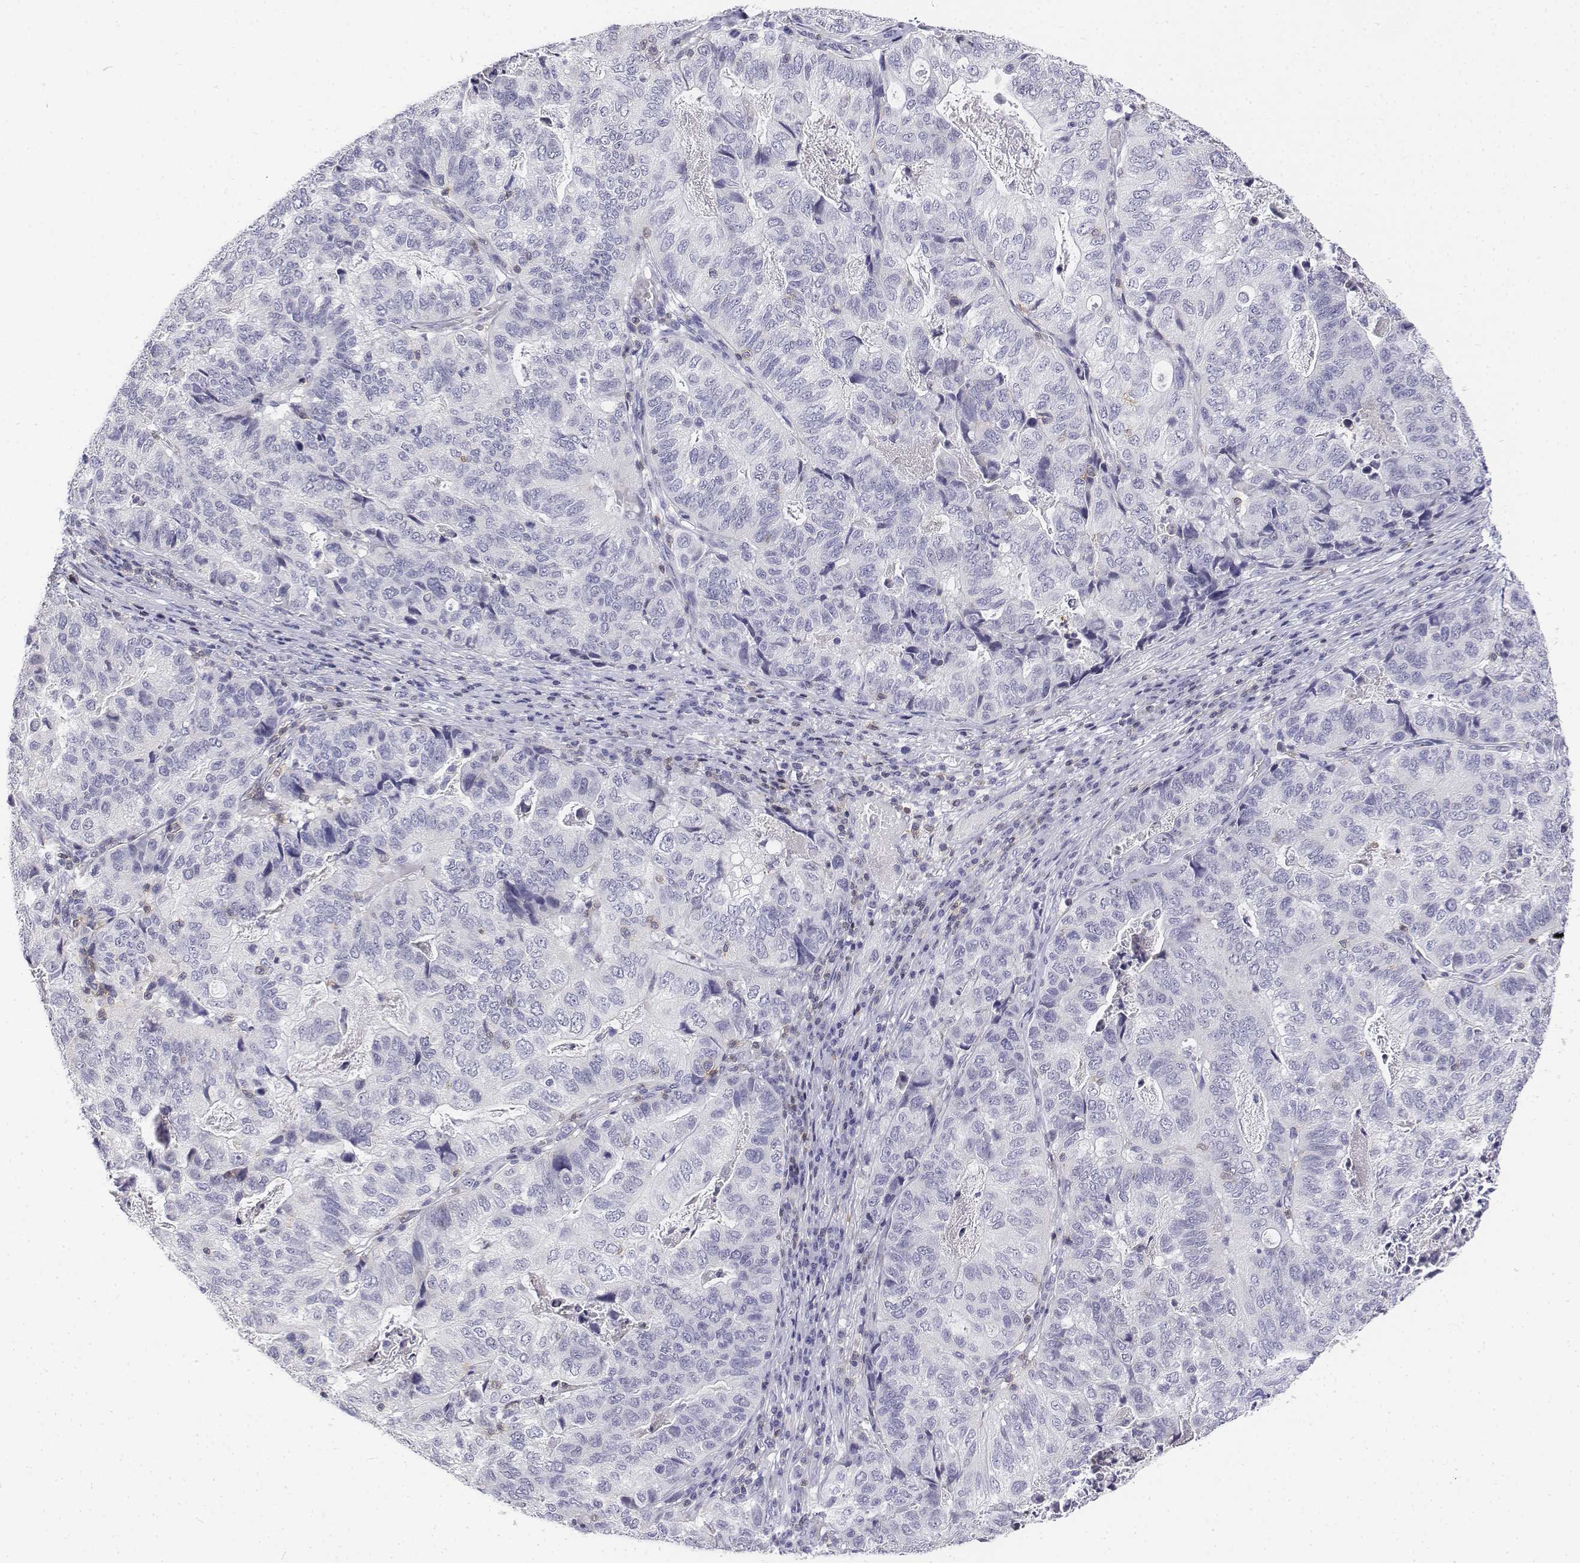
{"staining": {"intensity": "negative", "quantity": "none", "location": "none"}, "tissue": "stomach cancer", "cell_type": "Tumor cells", "image_type": "cancer", "snomed": [{"axis": "morphology", "description": "Adenocarcinoma, NOS"}, {"axis": "topography", "description": "Stomach, upper"}], "caption": "High magnification brightfield microscopy of stomach adenocarcinoma stained with DAB (brown) and counterstained with hematoxylin (blue): tumor cells show no significant positivity.", "gene": "CD3E", "patient": {"sex": "female", "age": 67}}